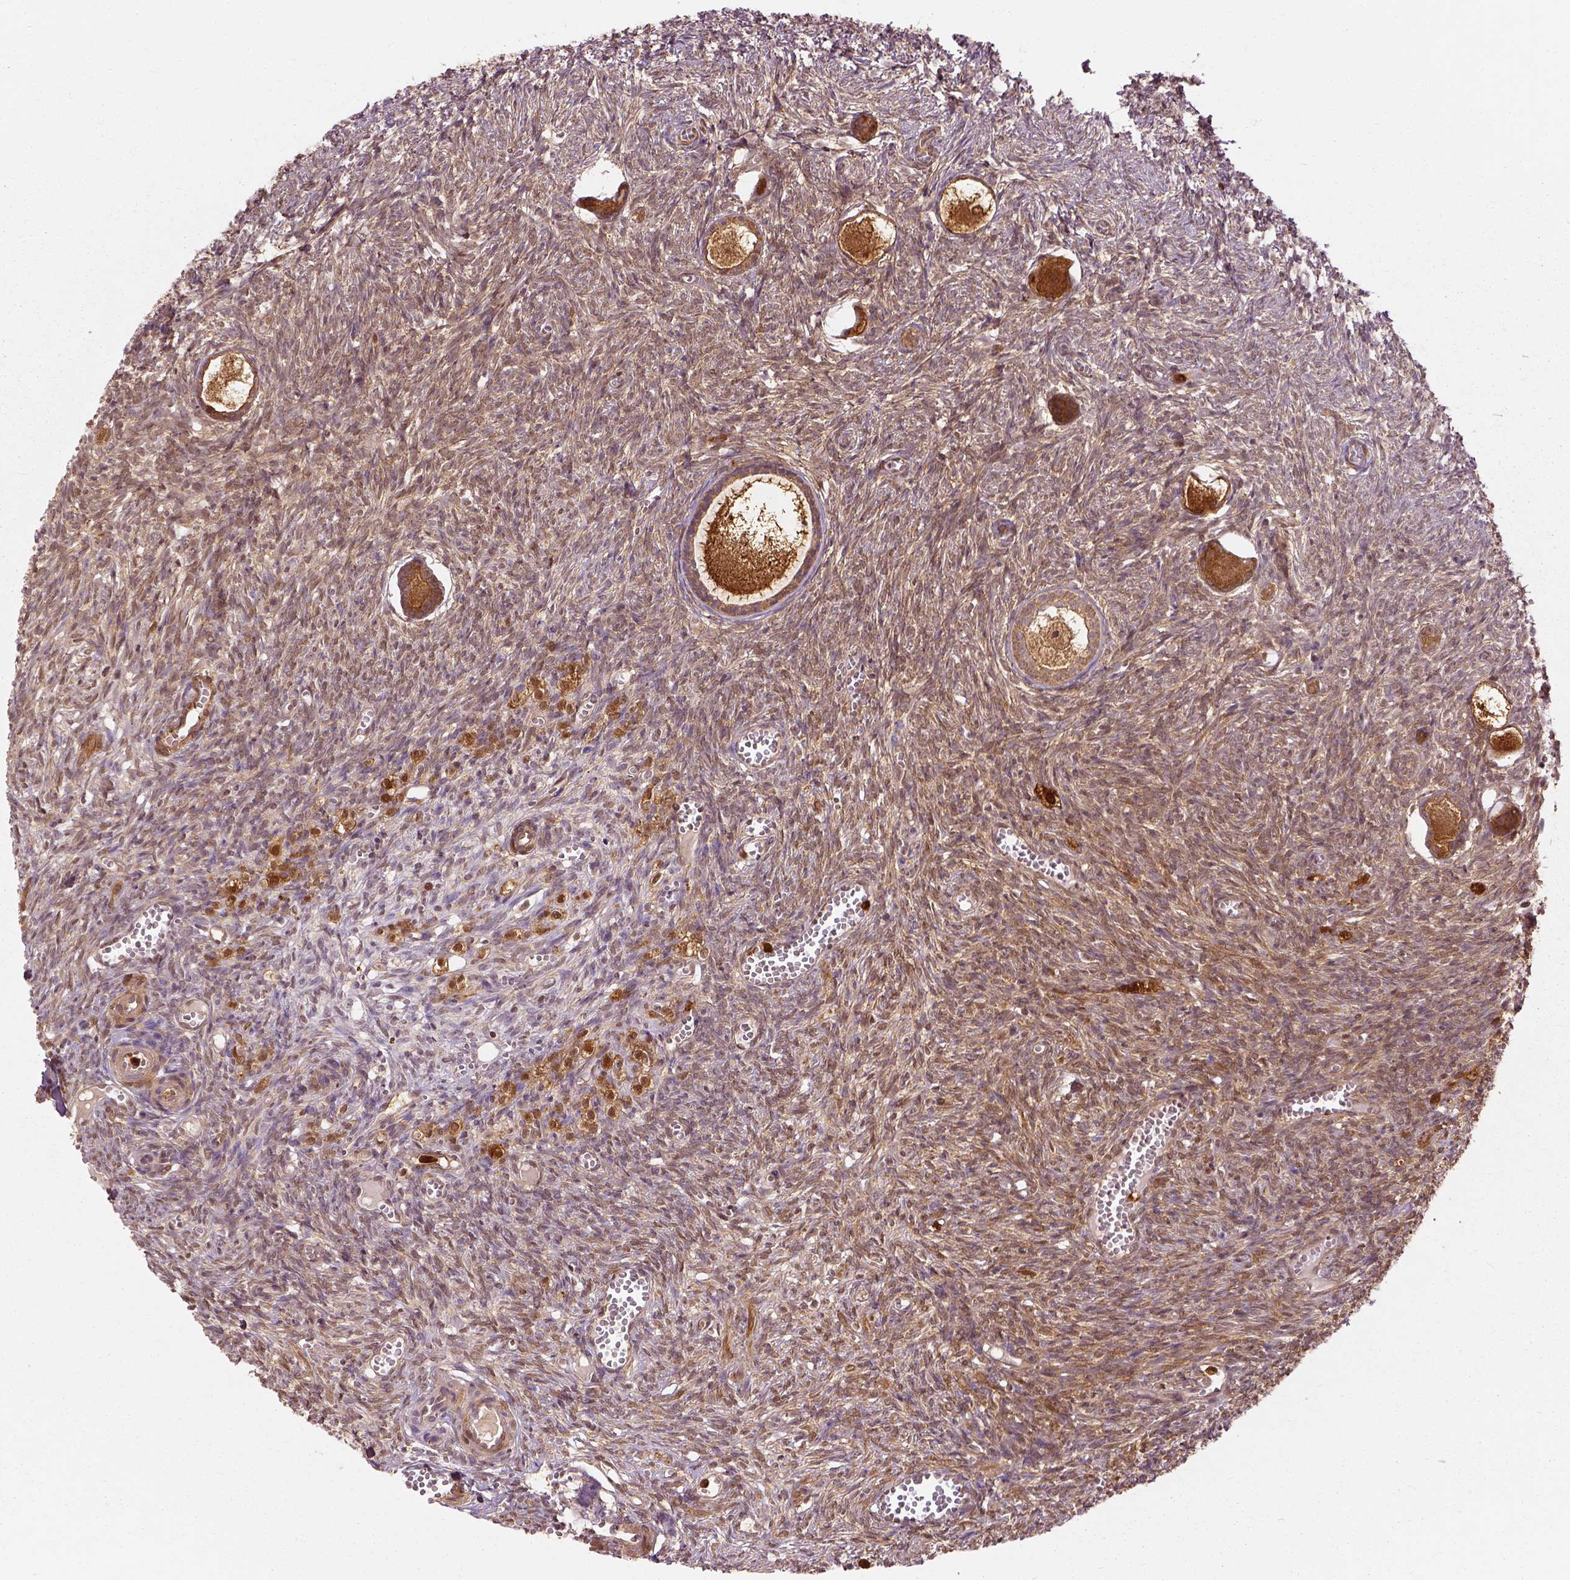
{"staining": {"intensity": "moderate", "quantity": ">75%", "location": "cytoplasmic/membranous"}, "tissue": "ovary", "cell_type": "Follicle cells", "image_type": "normal", "snomed": [{"axis": "morphology", "description": "Normal tissue, NOS"}, {"axis": "topography", "description": "Ovary"}], "caption": "Ovary stained with IHC demonstrates moderate cytoplasmic/membranous positivity in approximately >75% of follicle cells.", "gene": "GPI", "patient": {"sex": "female", "age": 43}}